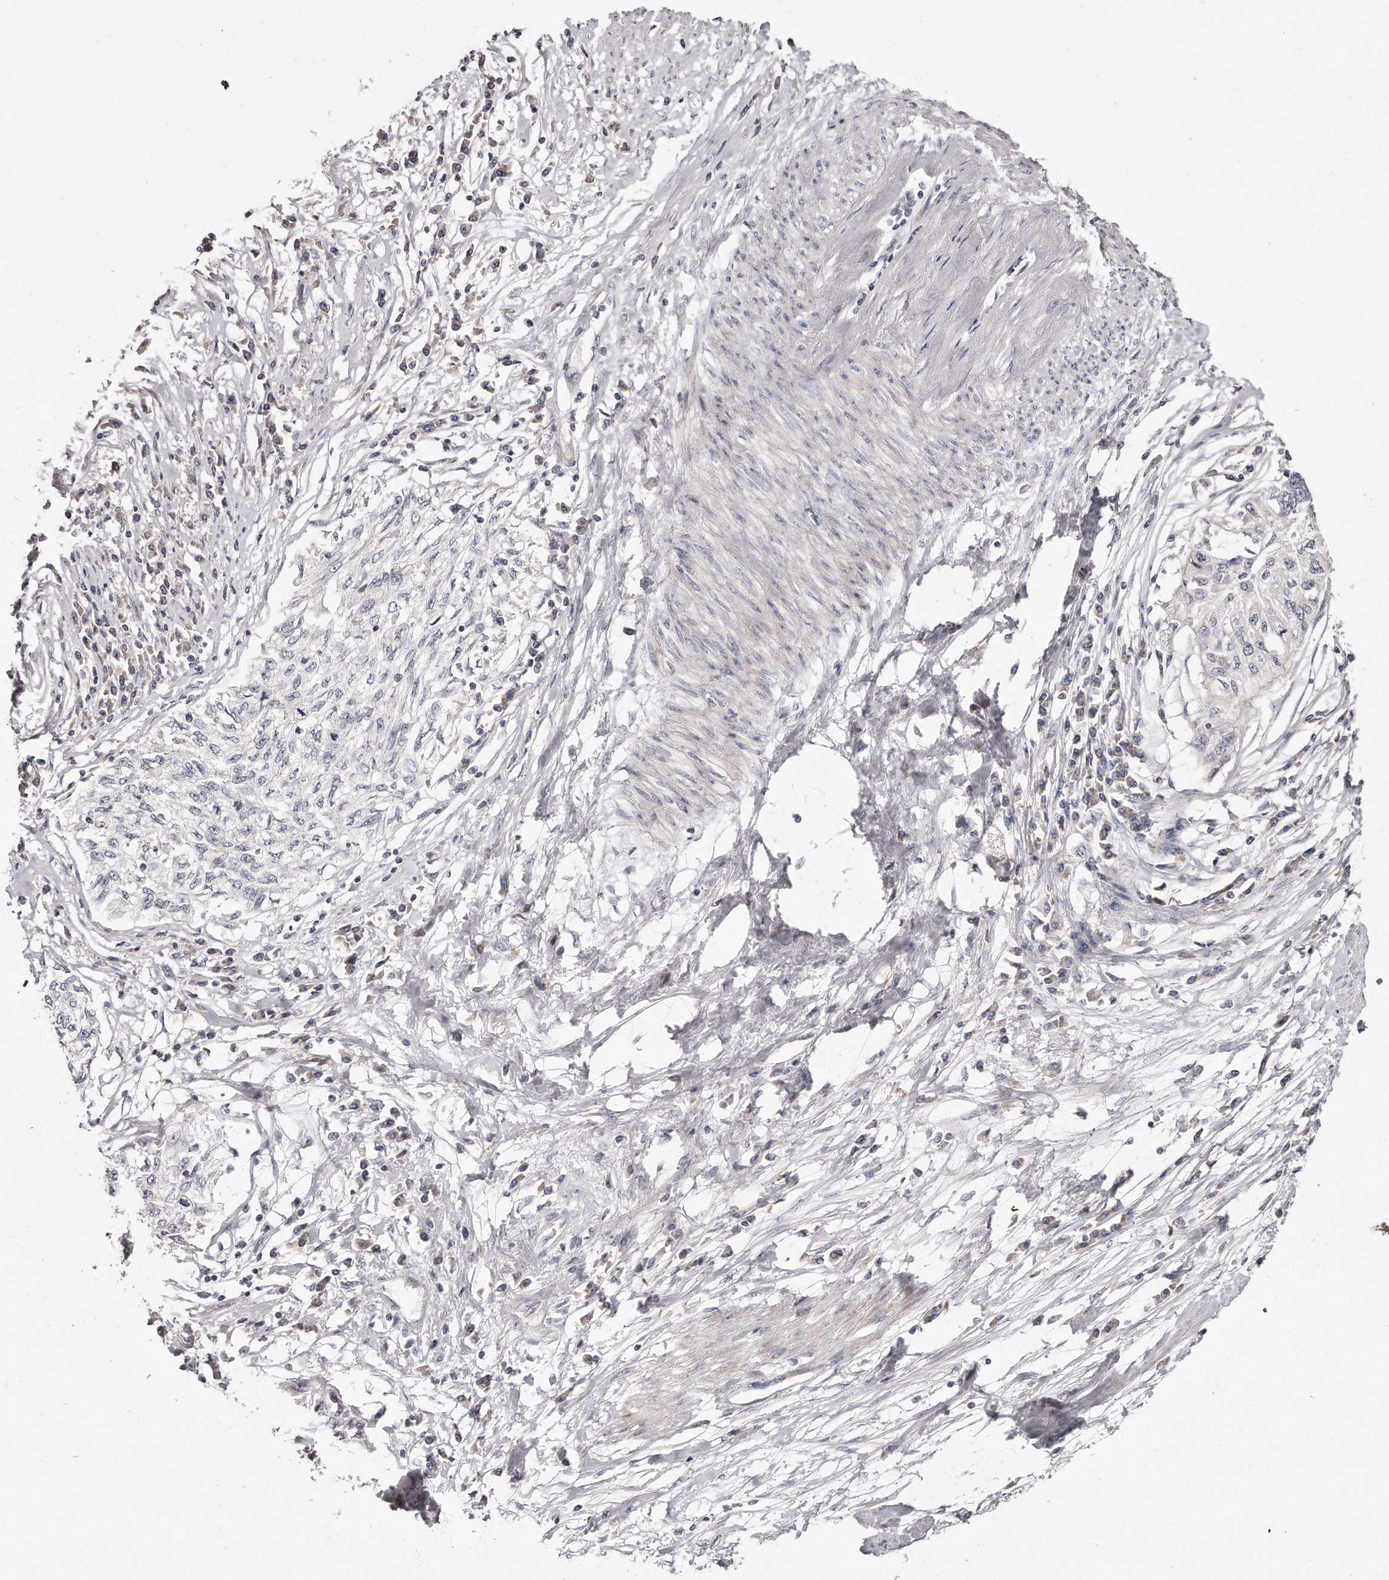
{"staining": {"intensity": "negative", "quantity": "none", "location": "none"}, "tissue": "cervical cancer", "cell_type": "Tumor cells", "image_type": "cancer", "snomed": [{"axis": "morphology", "description": "Squamous cell carcinoma, NOS"}, {"axis": "topography", "description": "Cervix"}], "caption": "Immunohistochemistry image of neoplastic tissue: cervical cancer (squamous cell carcinoma) stained with DAB exhibits no significant protein staining in tumor cells.", "gene": "TTLL4", "patient": {"sex": "female", "age": 57}}